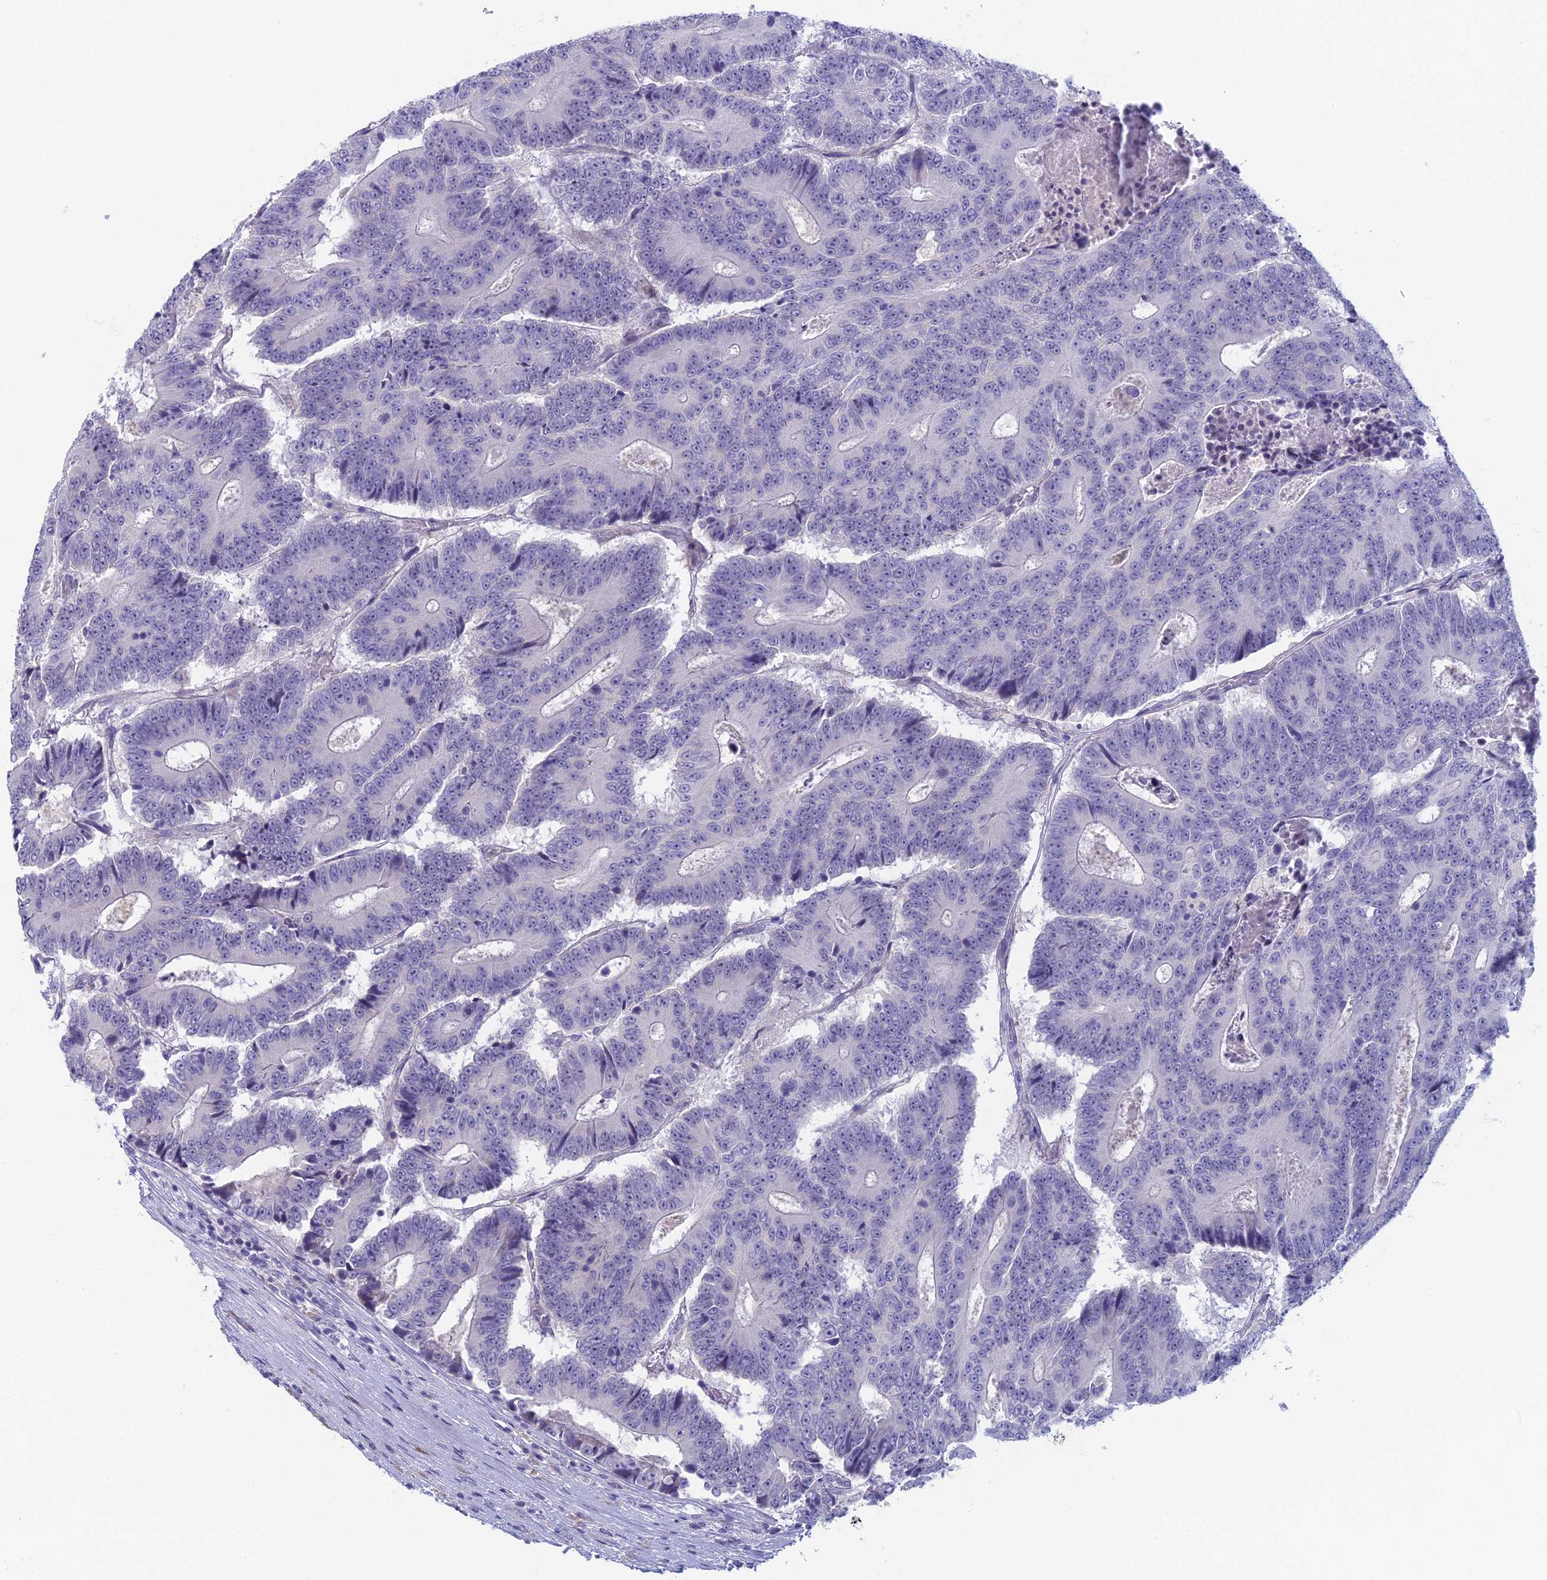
{"staining": {"intensity": "negative", "quantity": "none", "location": "none"}, "tissue": "colorectal cancer", "cell_type": "Tumor cells", "image_type": "cancer", "snomed": [{"axis": "morphology", "description": "Adenocarcinoma, NOS"}, {"axis": "topography", "description": "Colon"}], "caption": "Immunohistochemistry micrograph of colorectal cancer (adenocarcinoma) stained for a protein (brown), which displays no staining in tumor cells.", "gene": "PPP1R26", "patient": {"sex": "male", "age": 83}}